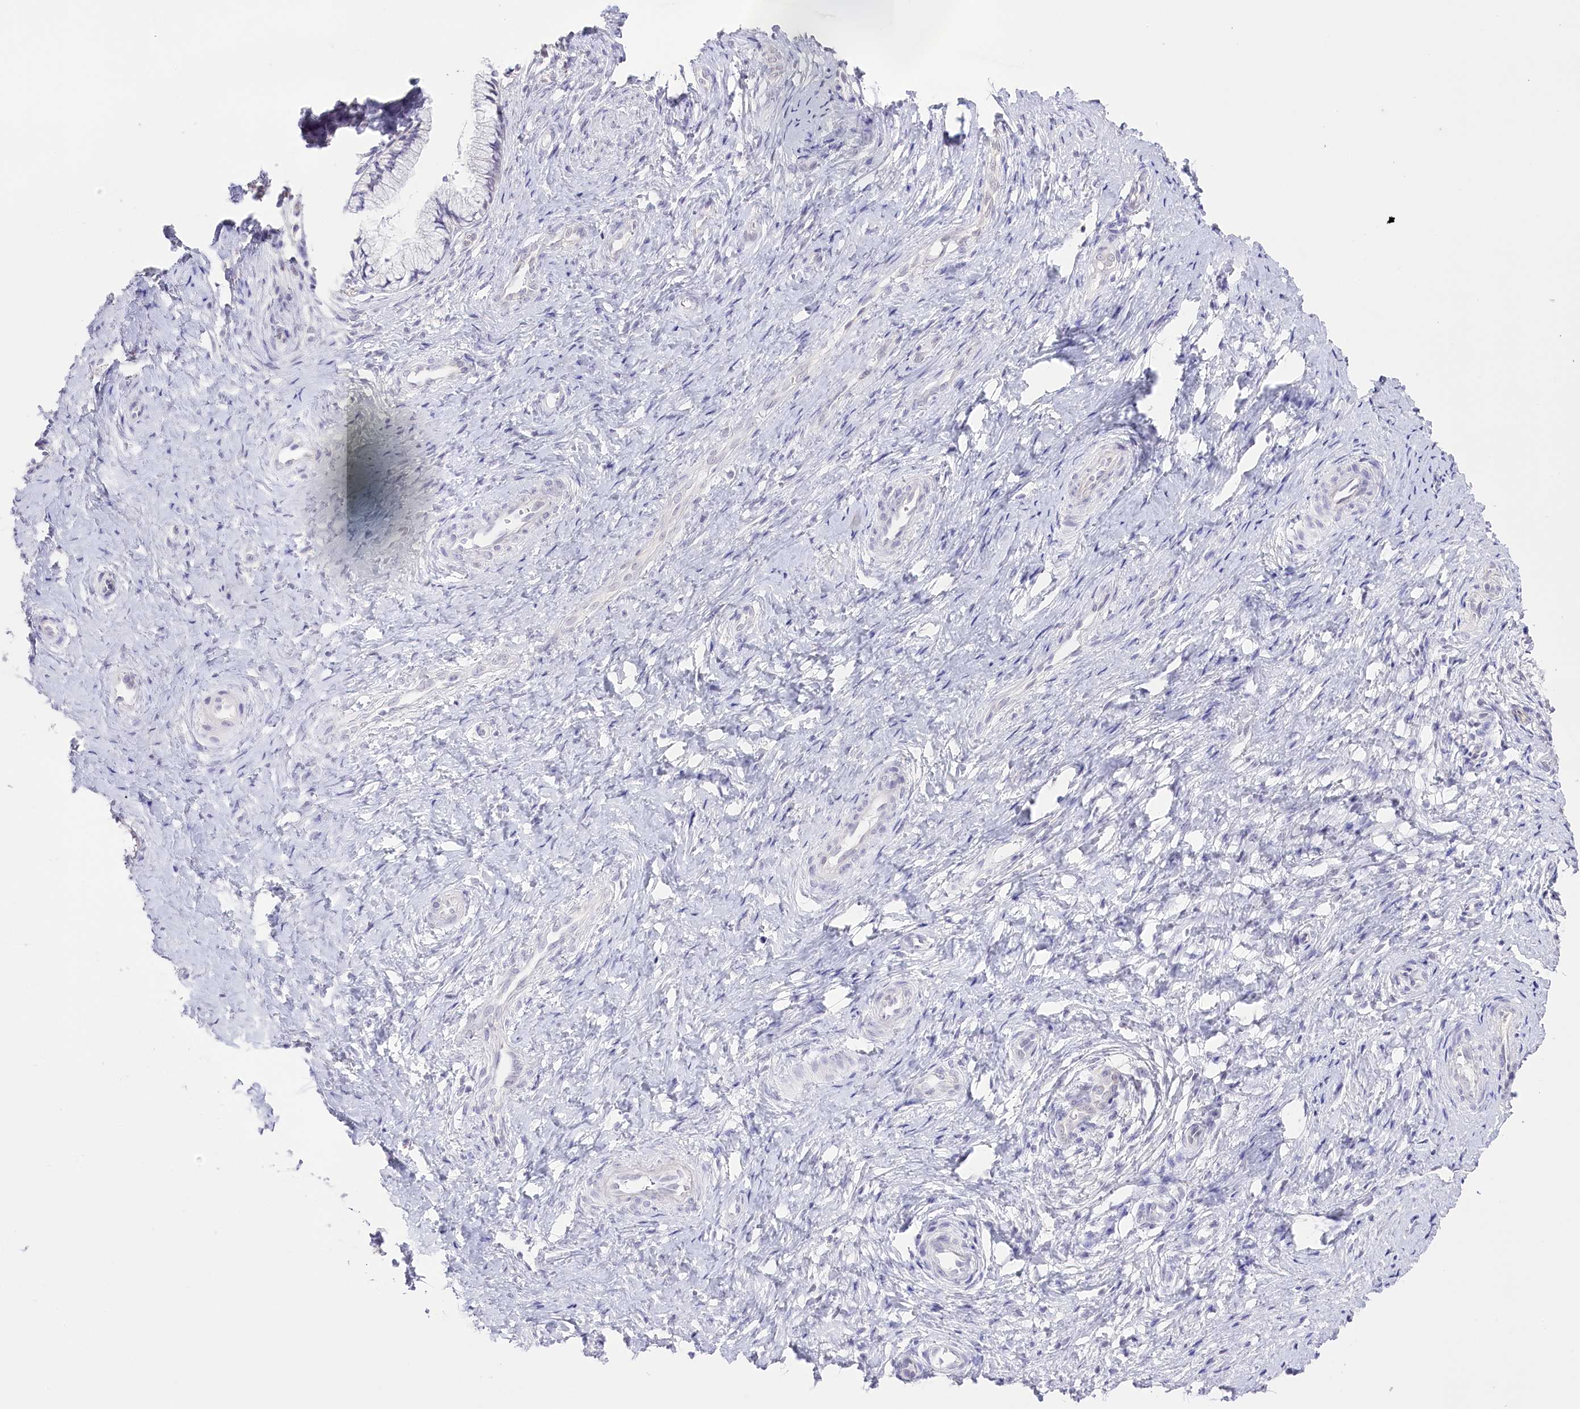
{"staining": {"intensity": "negative", "quantity": "none", "location": "none"}, "tissue": "cervix", "cell_type": "Glandular cells", "image_type": "normal", "snomed": [{"axis": "morphology", "description": "Normal tissue, NOS"}, {"axis": "topography", "description": "Cervix"}], "caption": "IHC micrograph of unremarkable cervix: human cervix stained with DAB exhibits no significant protein expression in glandular cells. Nuclei are stained in blue.", "gene": "SLC39A10", "patient": {"sex": "female", "age": 36}}